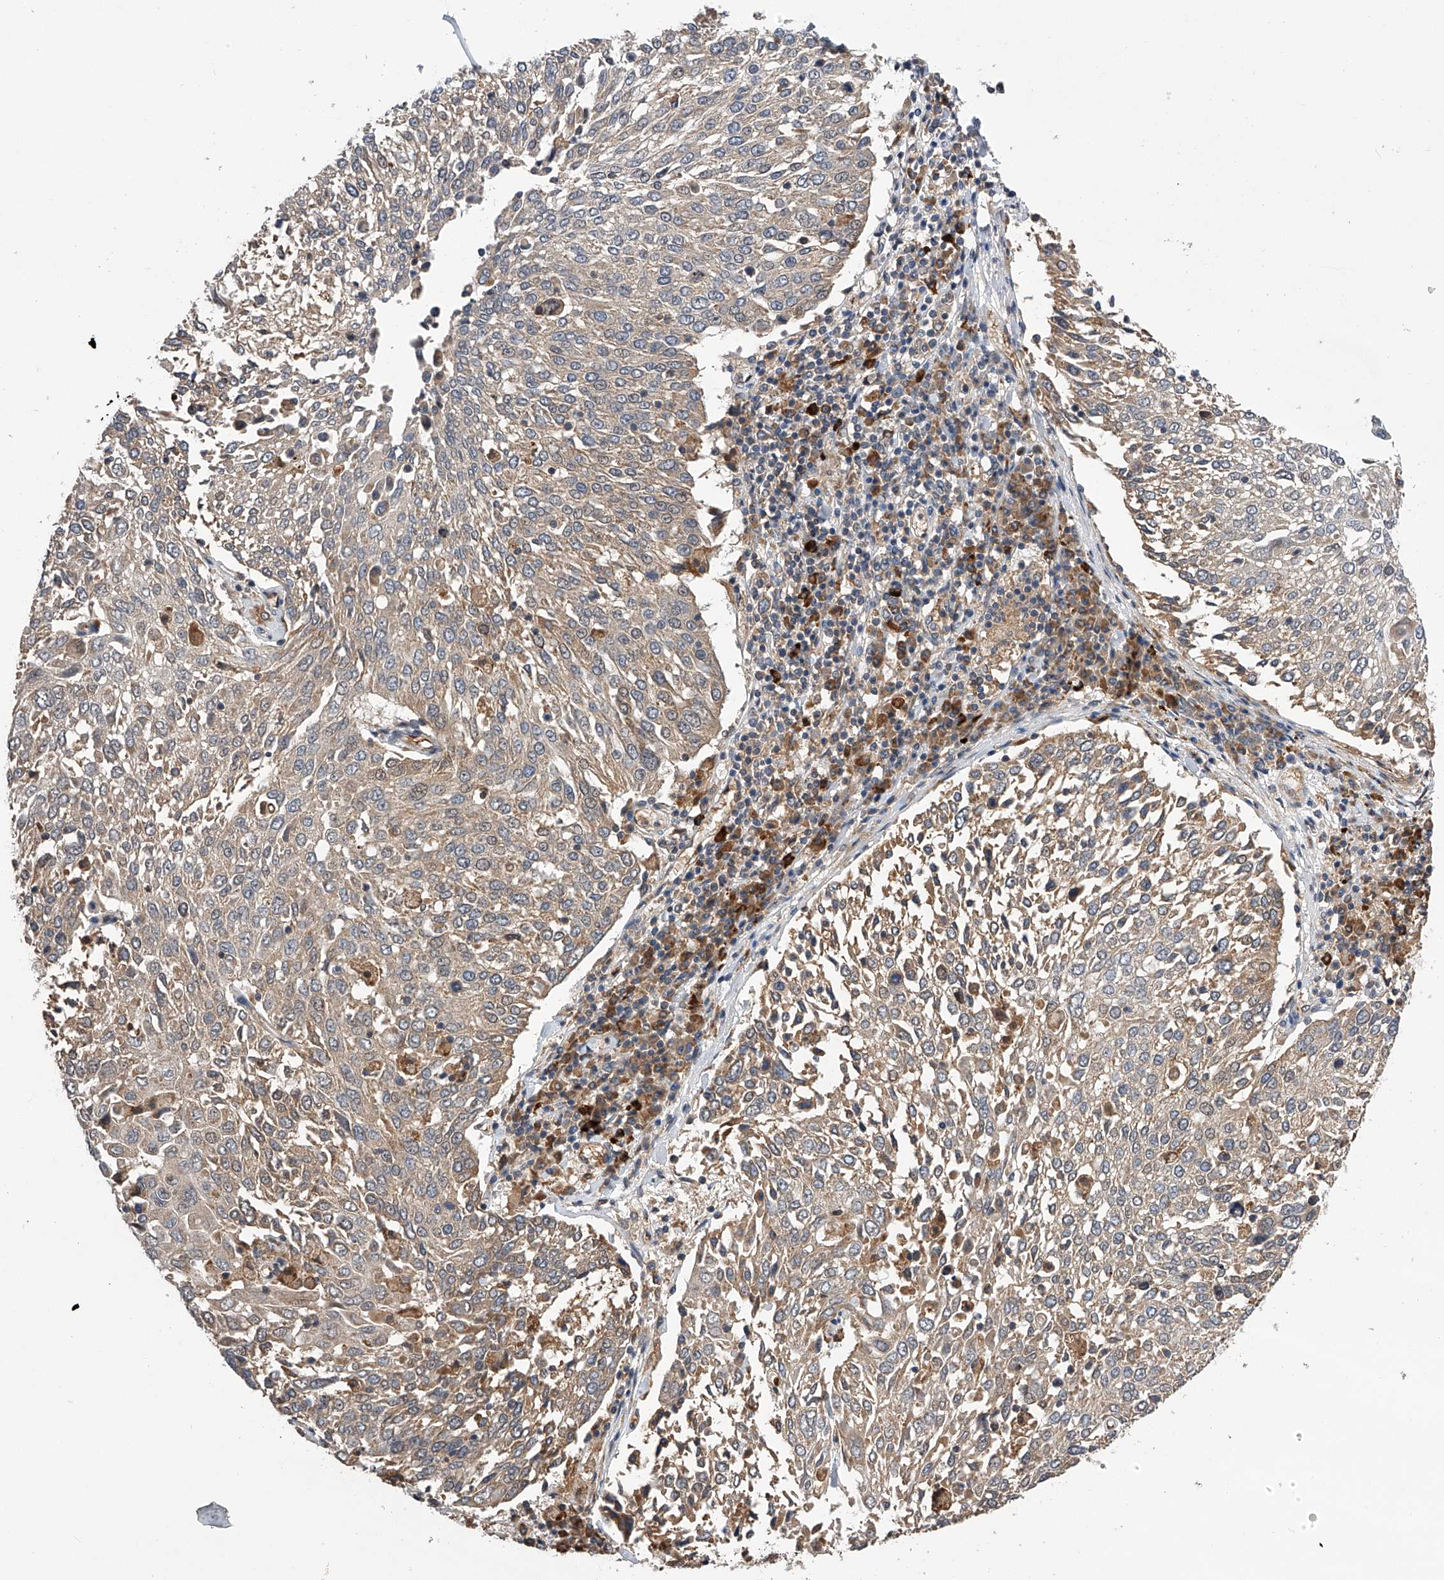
{"staining": {"intensity": "weak", "quantity": ">75%", "location": "cytoplasmic/membranous"}, "tissue": "lung cancer", "cell_type": "Tumor cells", "image_type": "cancer", "snomed": [{"axis": "morphology", "description": "Squamous cell carcinoma, NOS"}, {"axis": "topography", "description": "Lung"}], "caption": "IHC (DAB) staining of human lung cancer (squamous cell carcinoma) demonstrates weak cytoplasmic/membranous protein expression in approximately >75% of tumor cells.", "gene": "SPOCK1", "patient": {"sex": "male", "age": 65}}